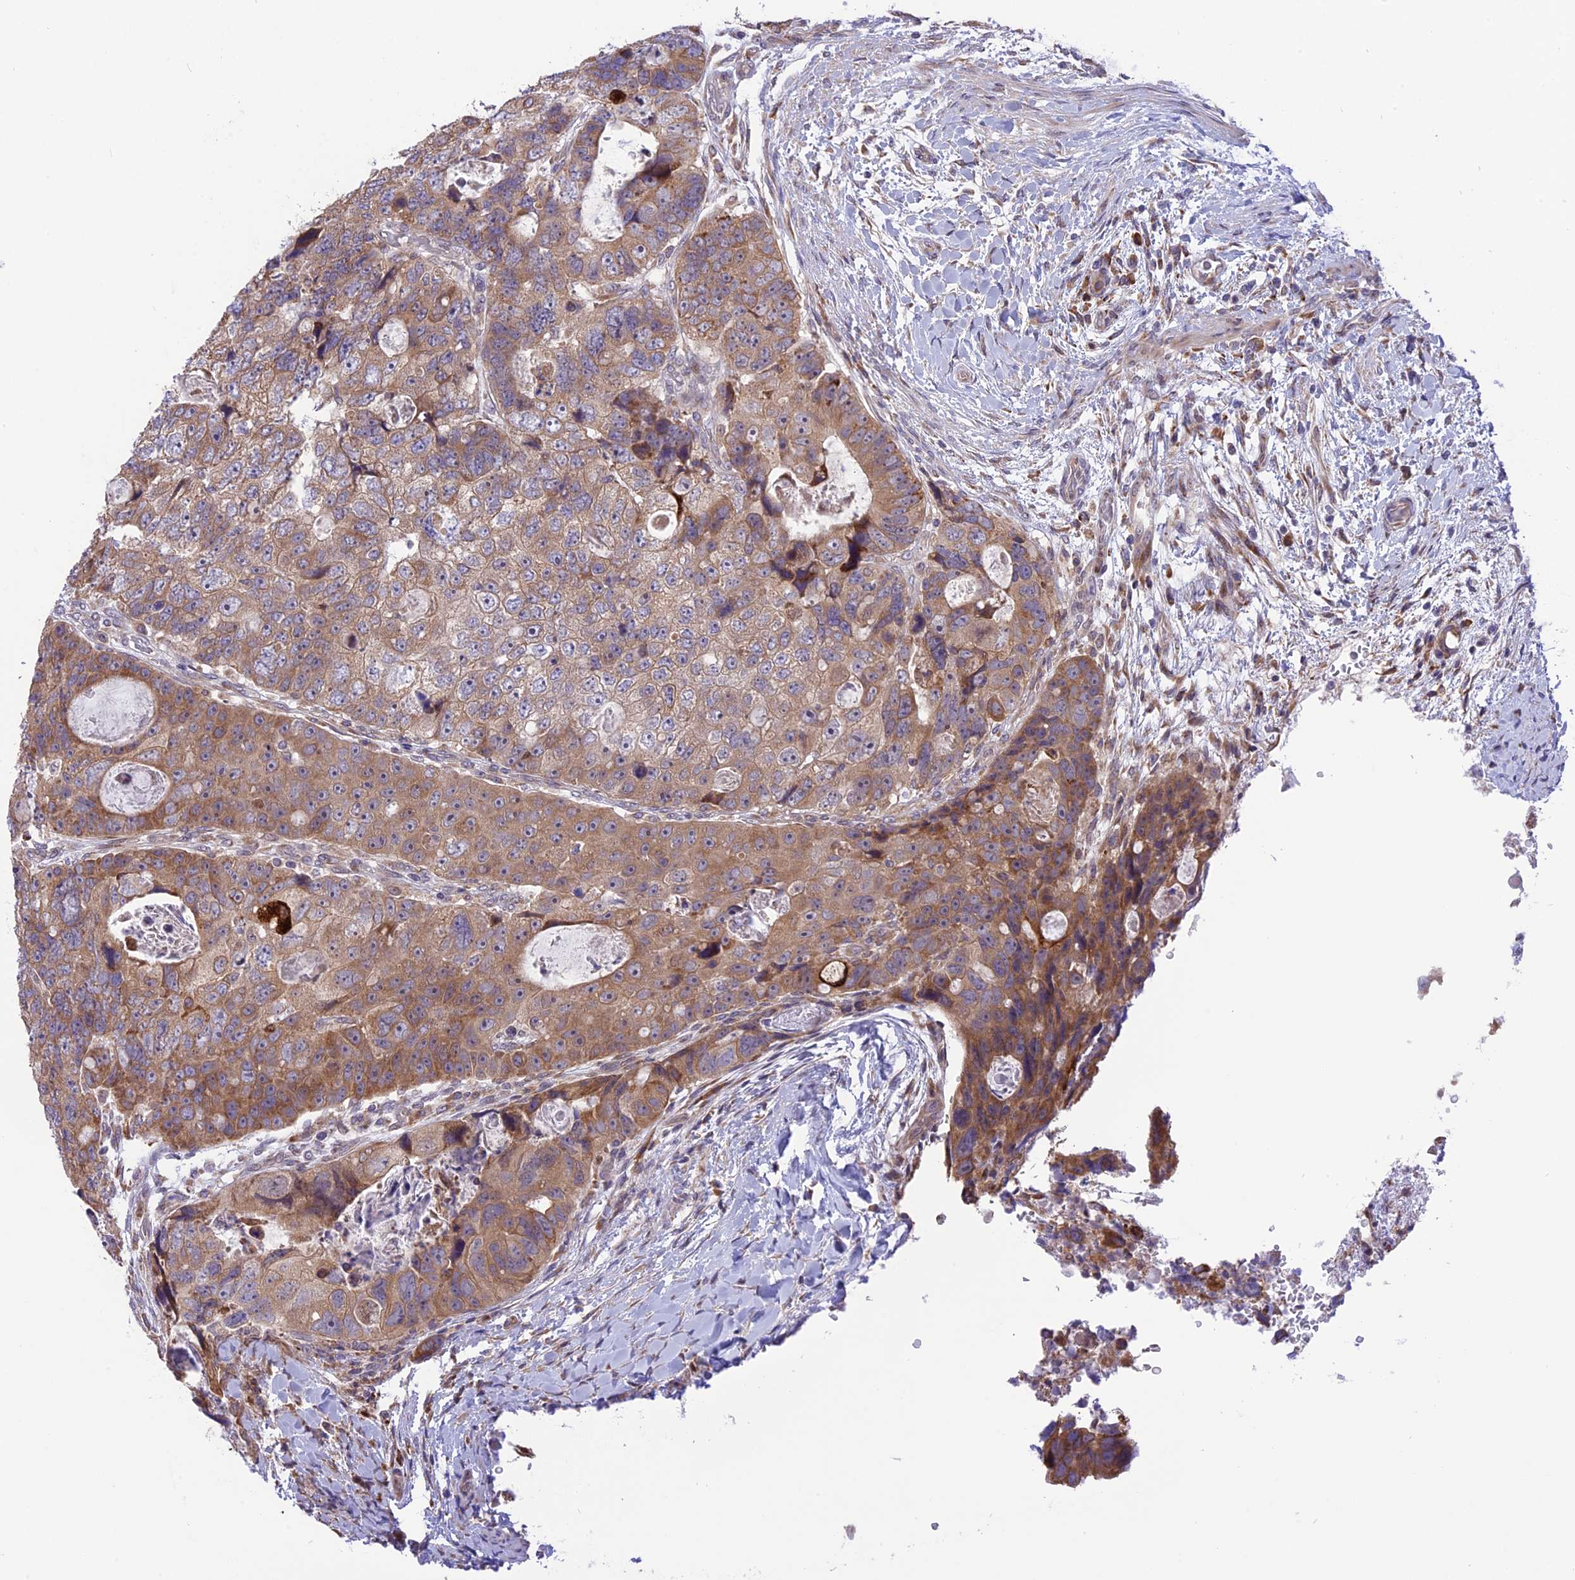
{"staining": {"intensity": "moderate", "quantity": "25%-75%", "location": "cytoplasmic/membranous"}, "tissue": "colorectal cancer", "cell_type": "Tumor cells", "image_type": "cancer", "snomed": [{"axis": "morphology", "description": "Adenocarcinoma, NOS"}, {"axis": "topography", "description": "Rectum"}], "caption": "Approximately 25%-75% of tumor cells in human colorectal adenocarcinoma display moderate cytoplasmic/membranous protein staining as visualized by brown immunohistochemical staining.", "gene": "ARMCX6", "patient": {"sex": "male", "age": 59}}